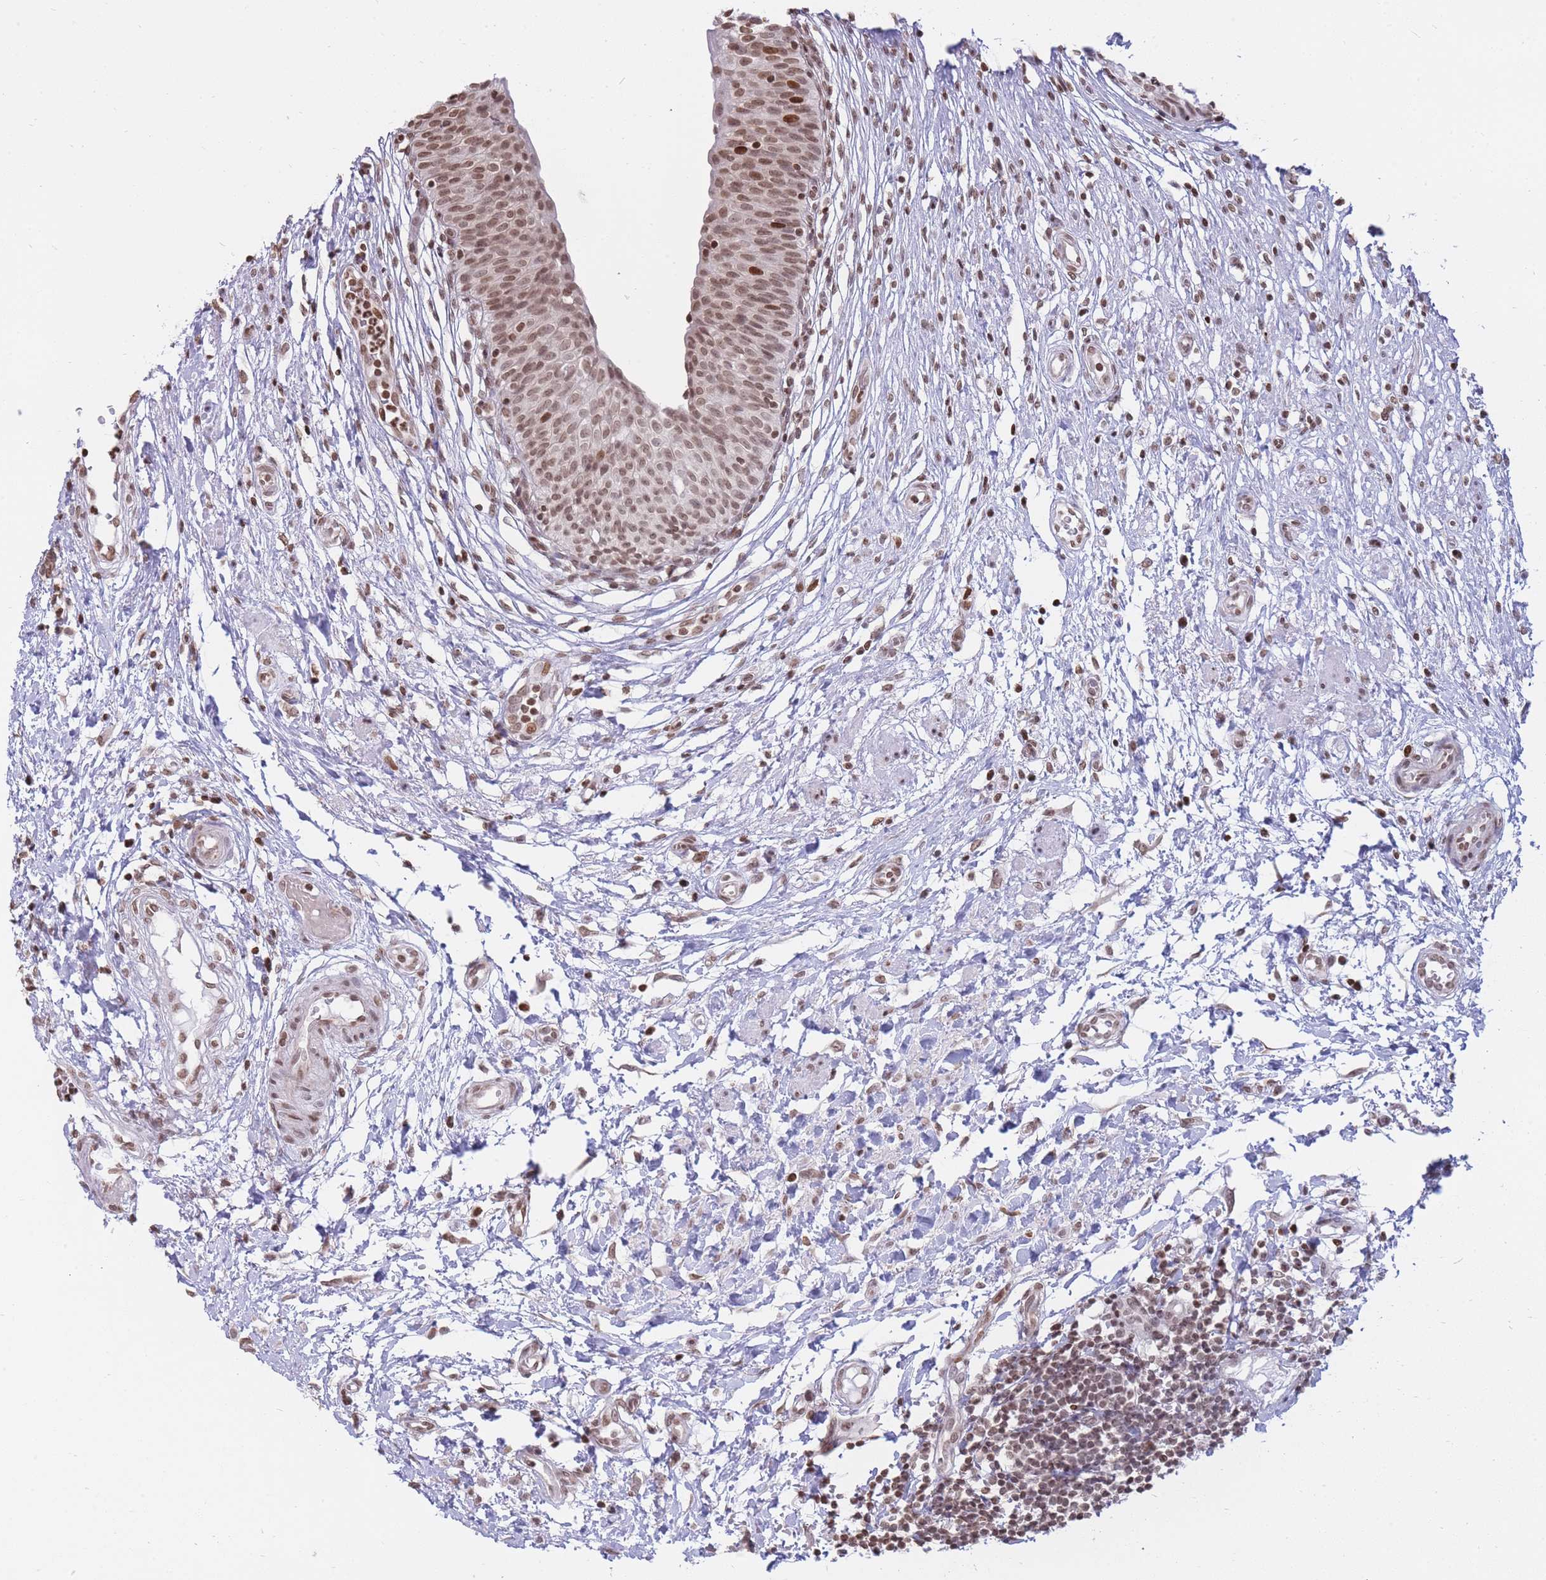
{"staining": {"intensity": "moderate", "quantity": ">75%", "location": "nuclear"}, "tissue": "urinary bladder", "cell_type": "Urothelial cells", "image_type": "normal", "snomed": [{"axis": "morphology", "description": "Normal tissue, NOS"}, {"axis": "topography", "description": "Urinary bladder"}], "caption": "This micrograph reveals IHC staining of benign urinary bladder, with medium moderate nuclear positivity in approximately >75% of urothelial cells.", "gene": "SHISAL1", "patient": {"sex": "male", "age": 55}}